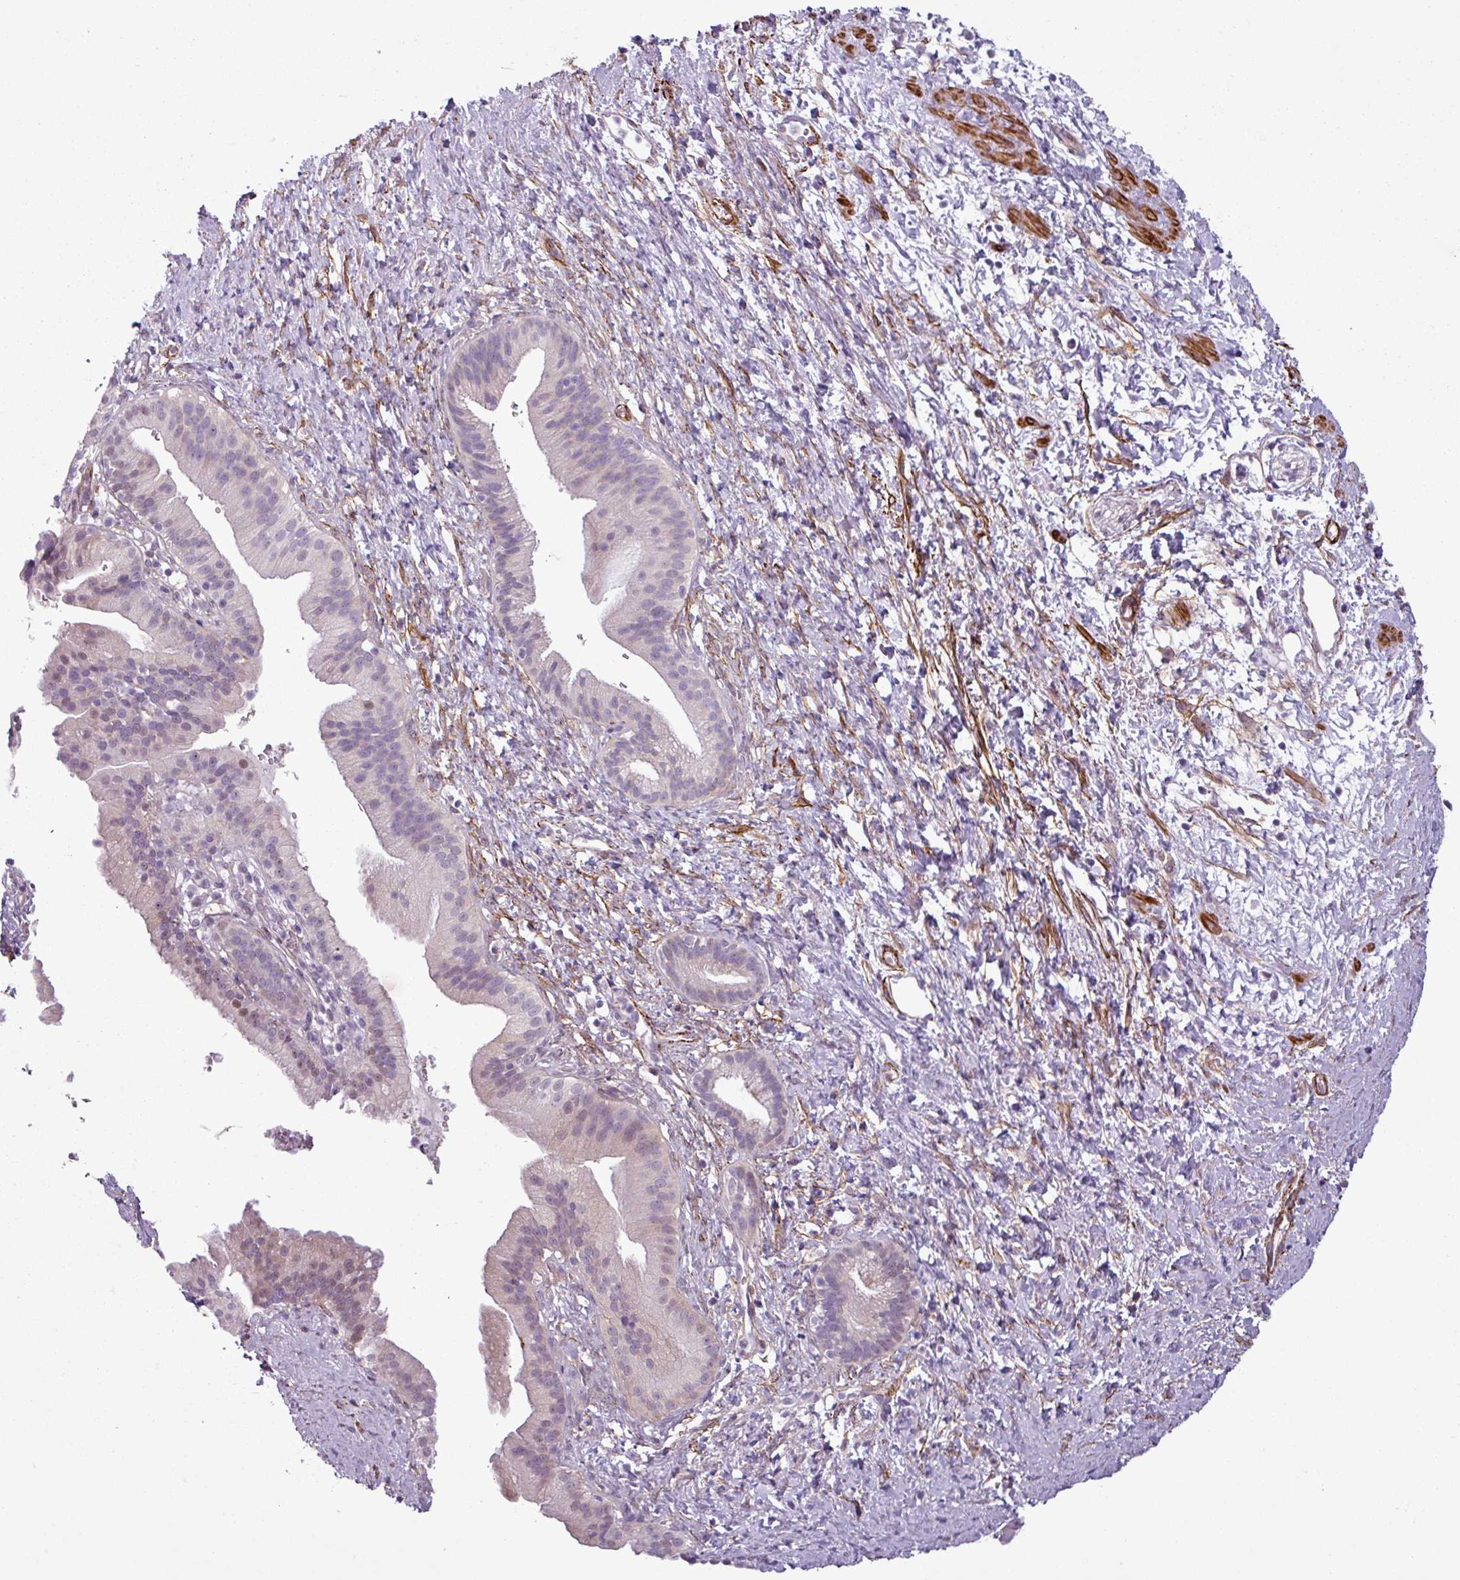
{"staining": {"intensity": "moderate", "quantity": "<25%", "location": "nuclear"}, "tissue": "pancreatic cancer", "cell_type": "Tumor cells", "image_type": "cancer", "snomed": [{"axis": "morphology", "description": "Adenocarcinoma, NOS"}, {"axis": "topography", "description": "Pancreas"}], "caption": "An immunohistochemistry histopathology image of tumor tissue is shown. Protein staining in brown labels moderate nuclear positivity in pancreatic cancer within tumor cells.", "gene": "ATP10A", "patient": {"sex": "male", "age": 68}}